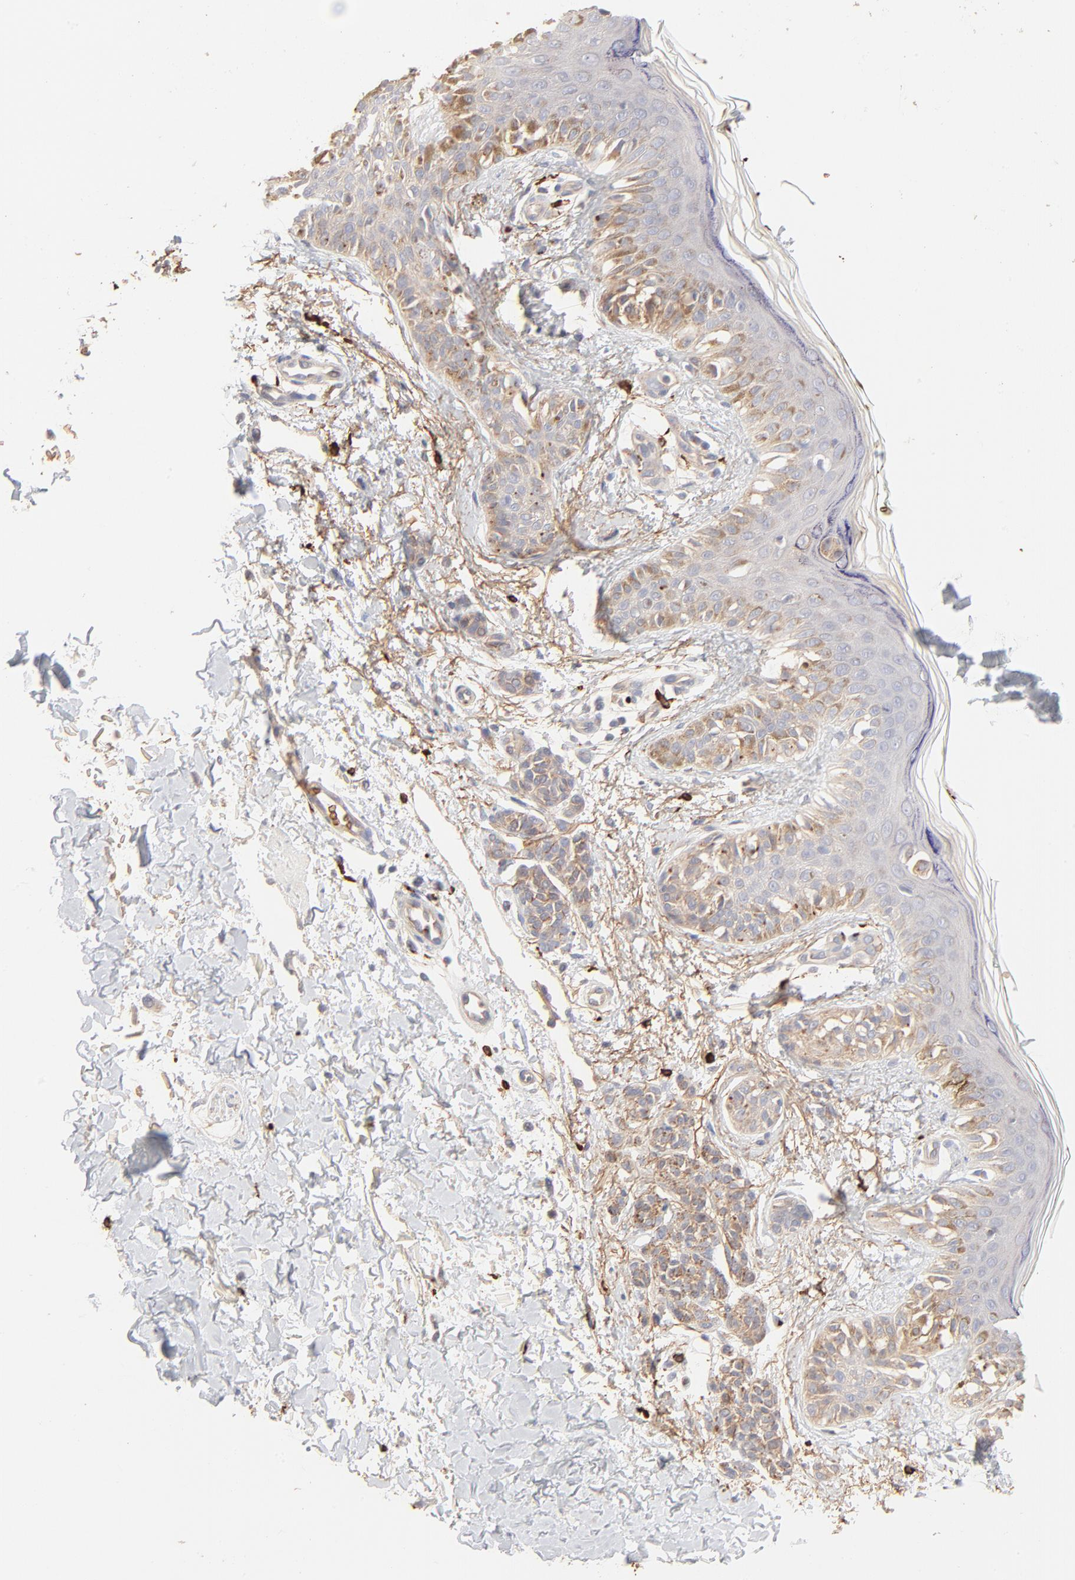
{"staining": {"intensity": "weak", "quantity": ">75%", "location": "cytoplasmic/membranous"}, "tissue": "melanoma", "cell_type": "Tumor cells", "image_type": "cancer", "snomed": [{"axis": "morphology", "description": "Normal tissue, NOS"}, {"axis": "morphology", "description": "Malignant melanoma, NOS"}, {"axis": "topography", "description": "Skin"}], "caption": "Immunohistochemistry (IHC) micrograph of neoplastic tissue: melanoma stained using IHC shows low levels of weak protein expression localized specifically in the cytoplasmic/membranous of tumor cells, appearing as a cytoplasmic/membranous brown color.", "gene": "SPTB", "patient": {"sex": "male", "age": 83}}